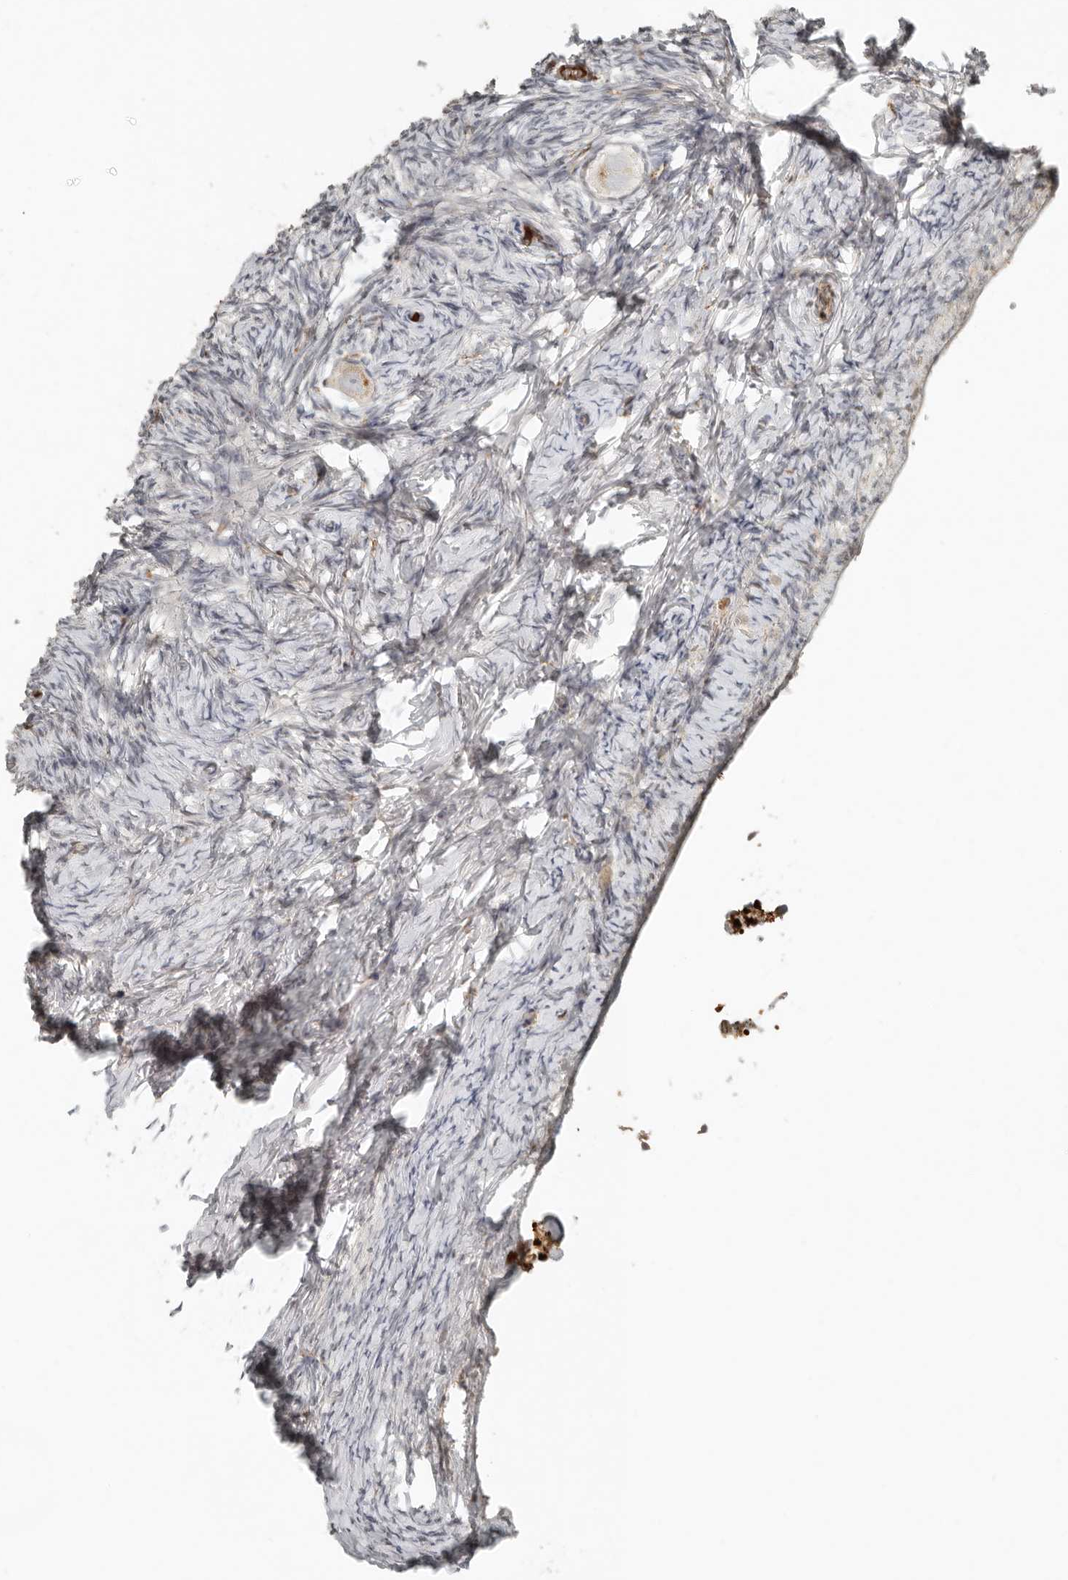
{"staining": {"intensity": "weak", "quantity": "<25%", "location": "cytoplasmic/membranous"}, "tissue": "ovary", "cell_type": "Follicle cells", "image_type": "normal", "snomed": [{"axis": "morphology", "description": "Normal tissue, NOS"}, {"axis": "topography", "description": "Ovary"}], "caption": "This is an IHC image of normal human ovary. There is no expression in follicle cells.", "gene": "KLHL38", "patient": {"sex": "female", "age": 27}}